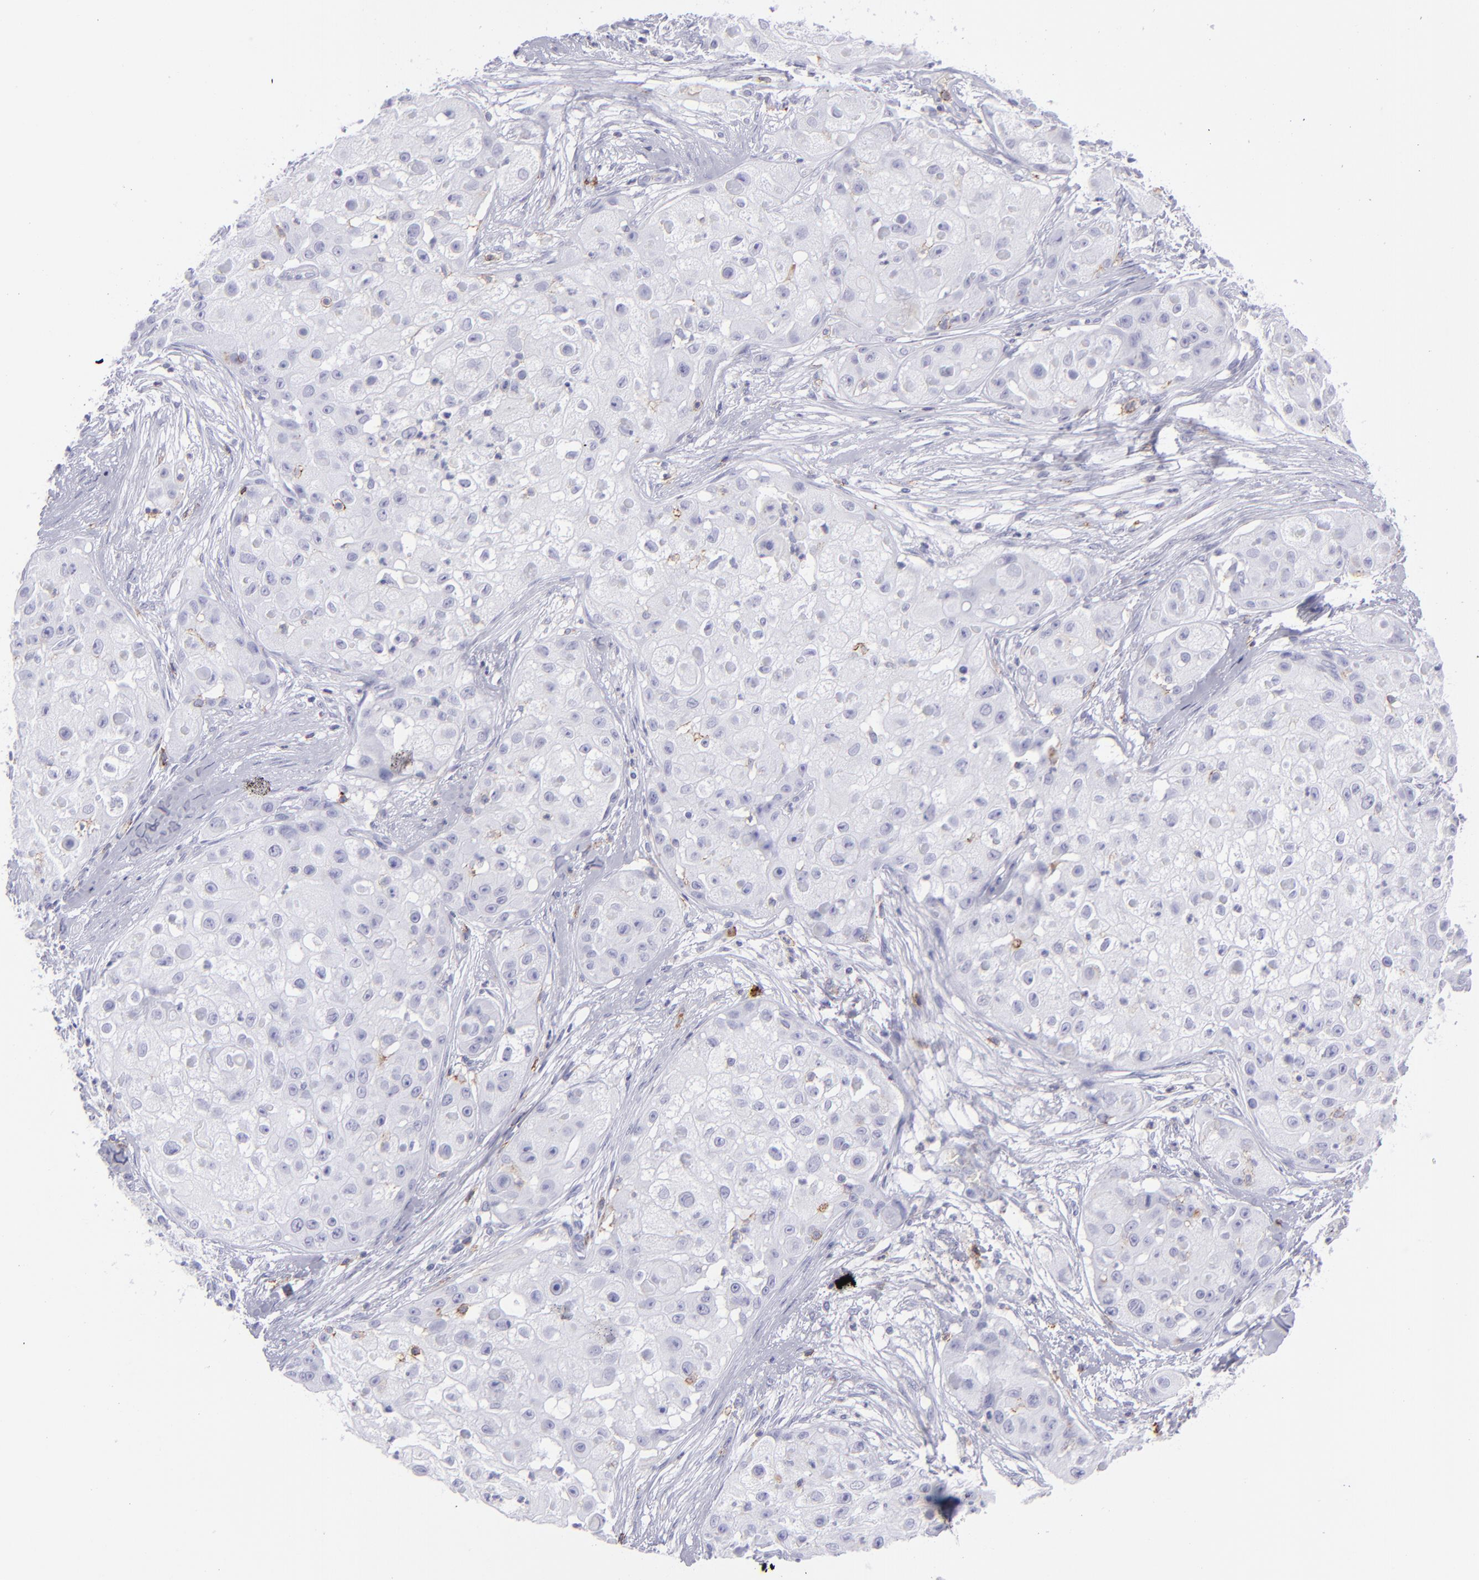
{"staining": {"intensity": "negative", "quantity": "none", "location": "none"}, "tissue": "skin cancer", "cell_type": "Tumor cells", "image_type": "cancer", "snomed": [{"axis": "morphology", "description": "Squamous cell carcinoma, NOS"}, {"axis": "topography", "description": "Skin"}], "caption": "Protein analysis of skin squamous cell carcinoma shows no significant expression in tumor cells.", "gene": "SELPLG", "patient": {"sex": "female", "age": 57}}